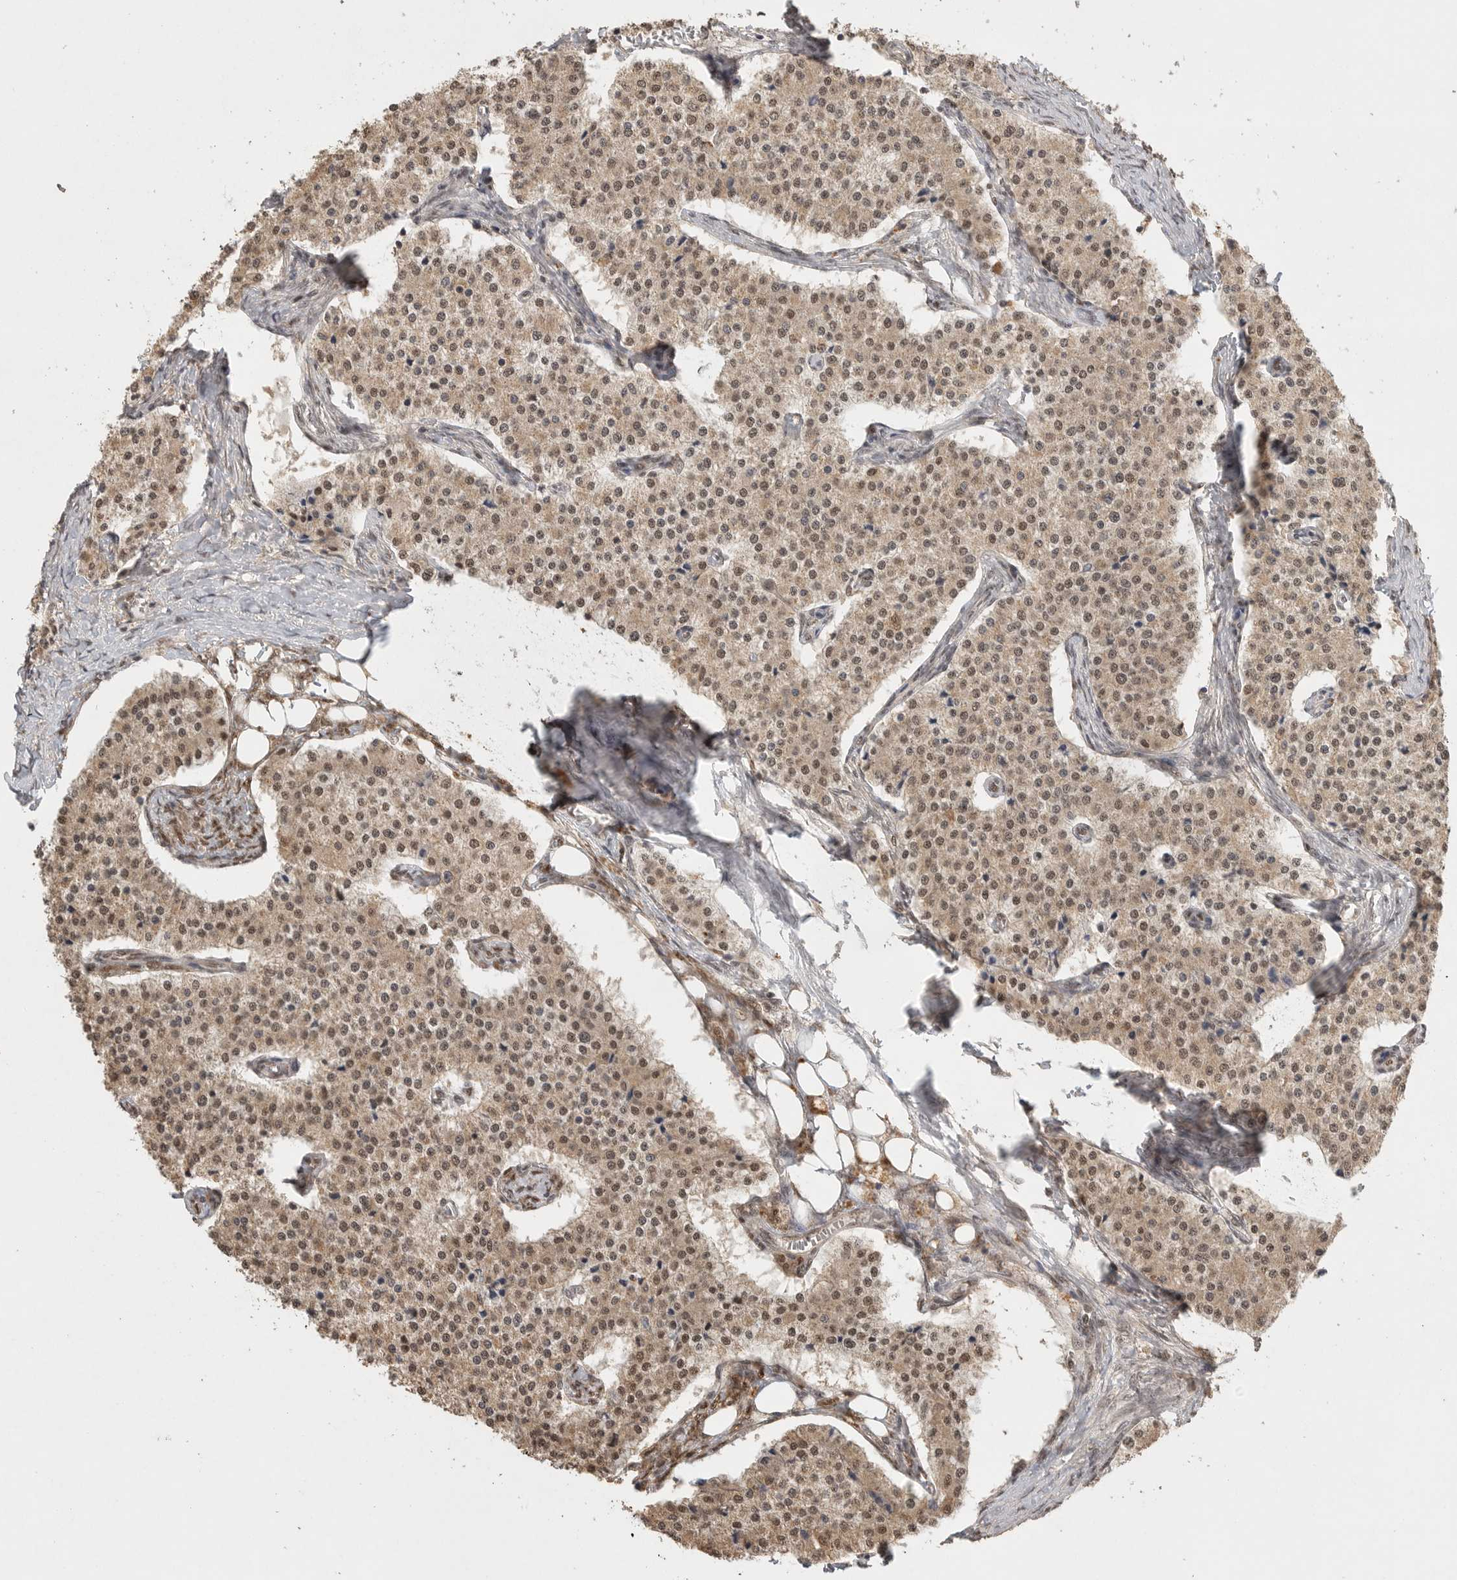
{"staining": {"intensity": "moderate", "quantity": ">75%", "location": "cytoplasmic/membranous,nuclear"}, "tissue": "carcinoid", "cell_type": "Tumor cells", "image_type": "cancer", "snomed": [{"axis": "morphology", "description": "Carcinoid, malignant, NOS"}, {"axis": "topography", "description": "Colon"}], "caption": "The histopathology image displays staining of malignant carcinoid, revealing moderate cytoplasmic/membranous and nuclear protein positivity (brown color) within tumor cells.", "gene": "DFFA", "patient": {"sex": "female", "age": 52}}